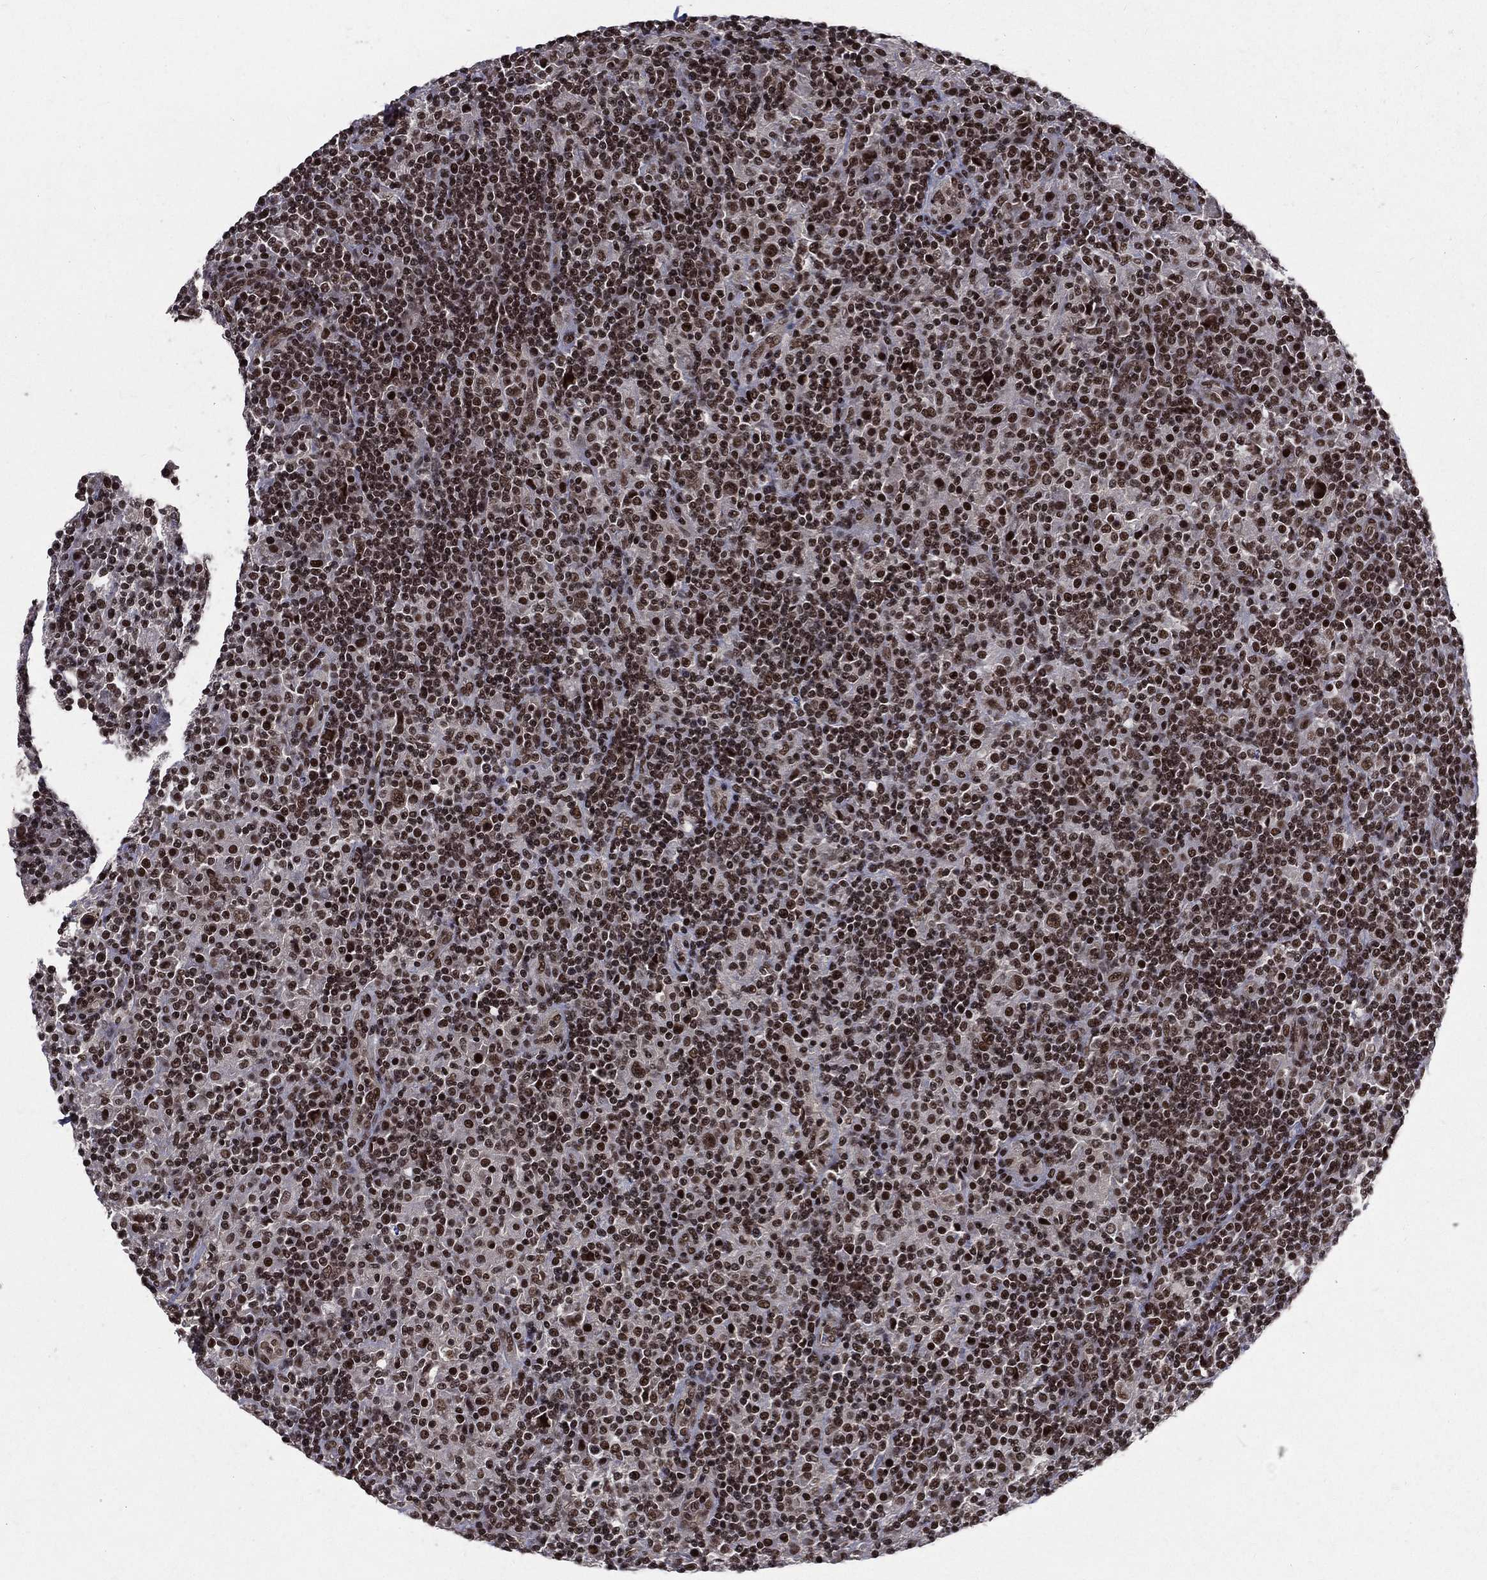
{"staining": {"intensity": "strong", "quantity": ">75%", "location": "nuclear"}, "tissue": "lymphoma", "cell_type": "Tumor cells", "image_type": "cancer", "snomed": [{"axis": "morphology", "description": "Hodgkin's disease, NOS"}, {"axis": "topography", "description": "Lymph node"}], "caption": "Strong nuclear protein staining is appreciated in approximately >75% of tumor cells in lymphoma.", "gene": "SMC3", "patient": {"sex": "male", "age": 70}}